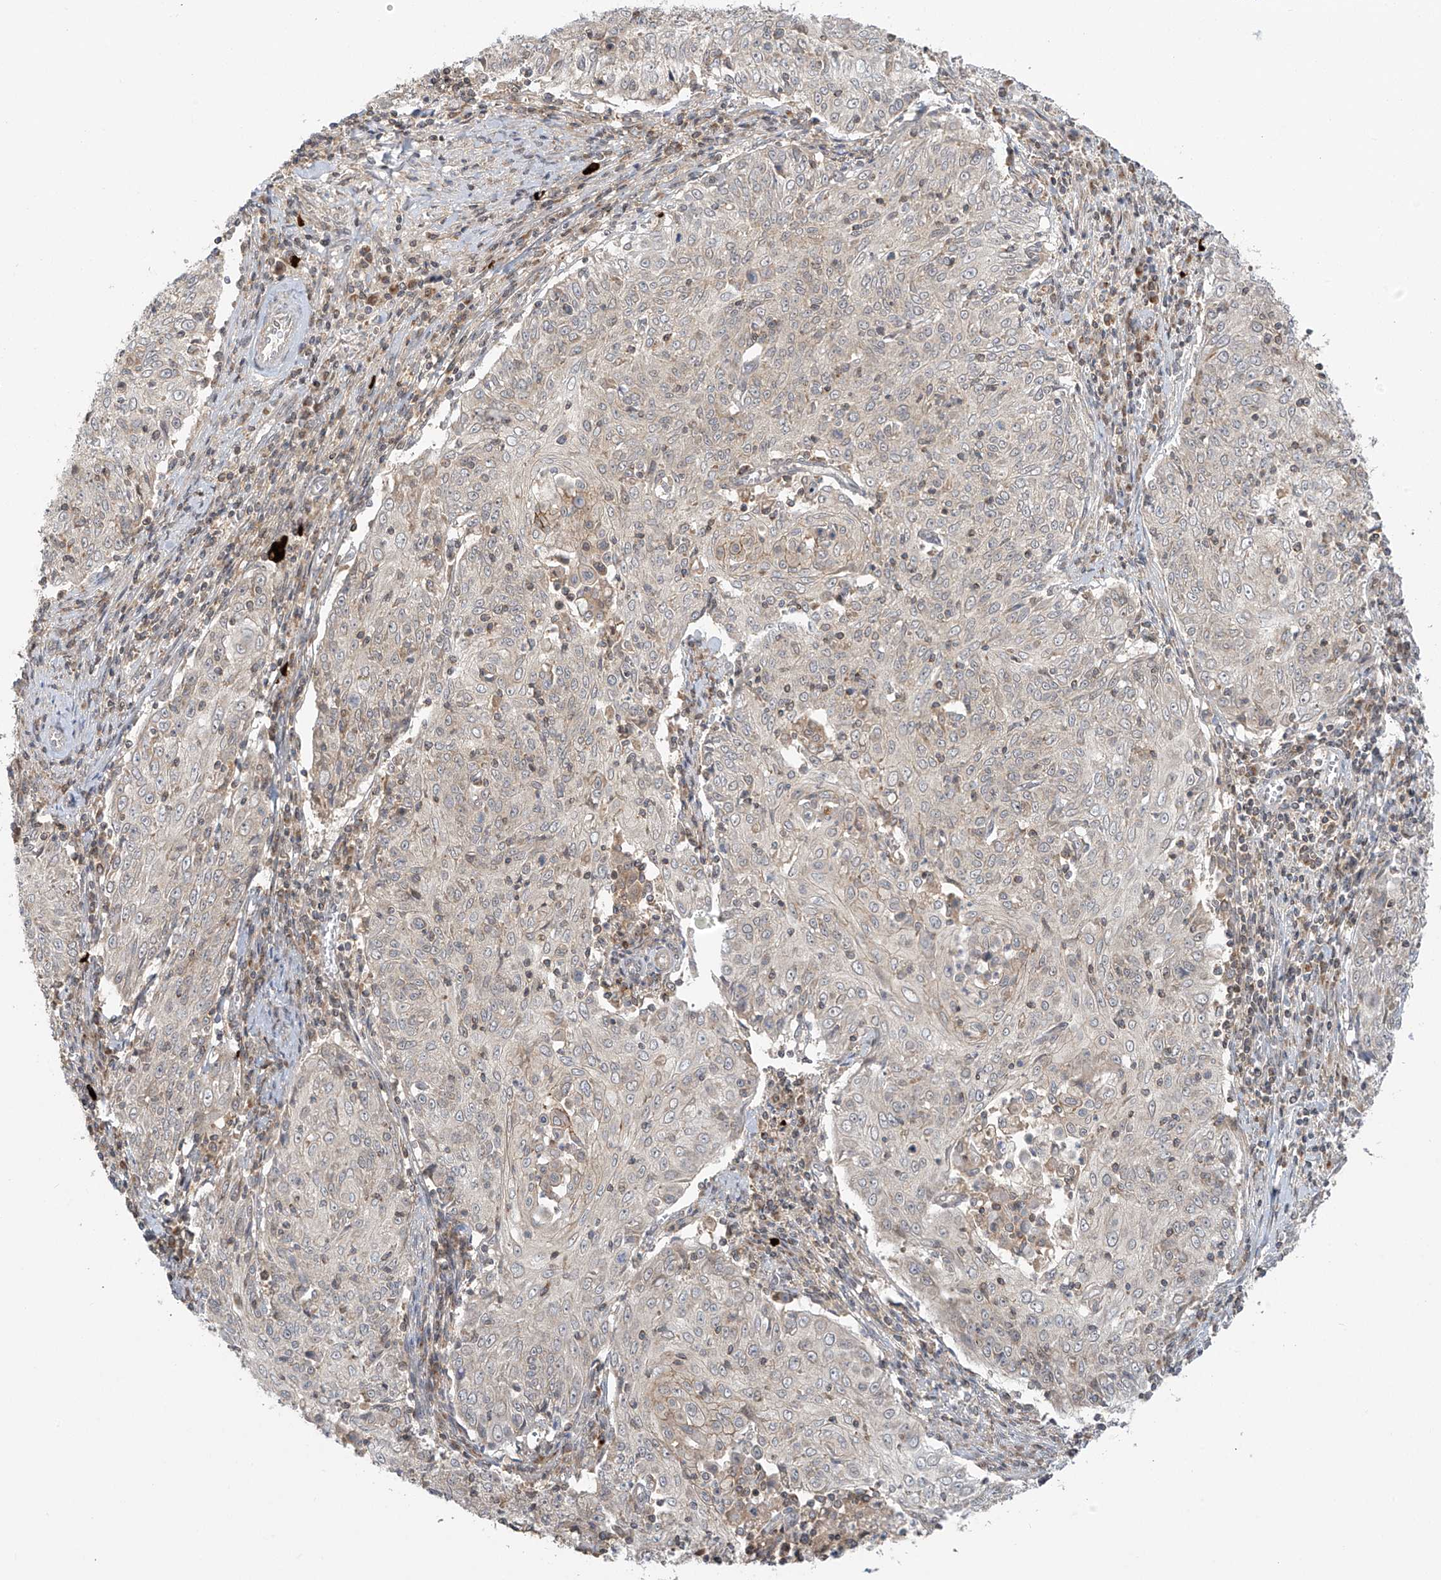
{"staining": {"intensity": "negative", "quantity": "none", "location": "none"}, "tissue": "cervical cancer", "cell_type": "Tumor cells", "image_type": "cancer", "snomed": [{"axis": "morphology", "description": "Squamous cell carcinoma, NOS"}, {"axis": "topography", "description": "Cervix"}], "caption": "High magnification brightfield microscopy of cervical cancer stained with DAB (3,3'-diaminobenzidine) (brown) and counterstained with hematoxylin (blue): tumor cells show no significant staining.", "gene": "HDDC2", "patient": {"sex": "female", "age": 48}}